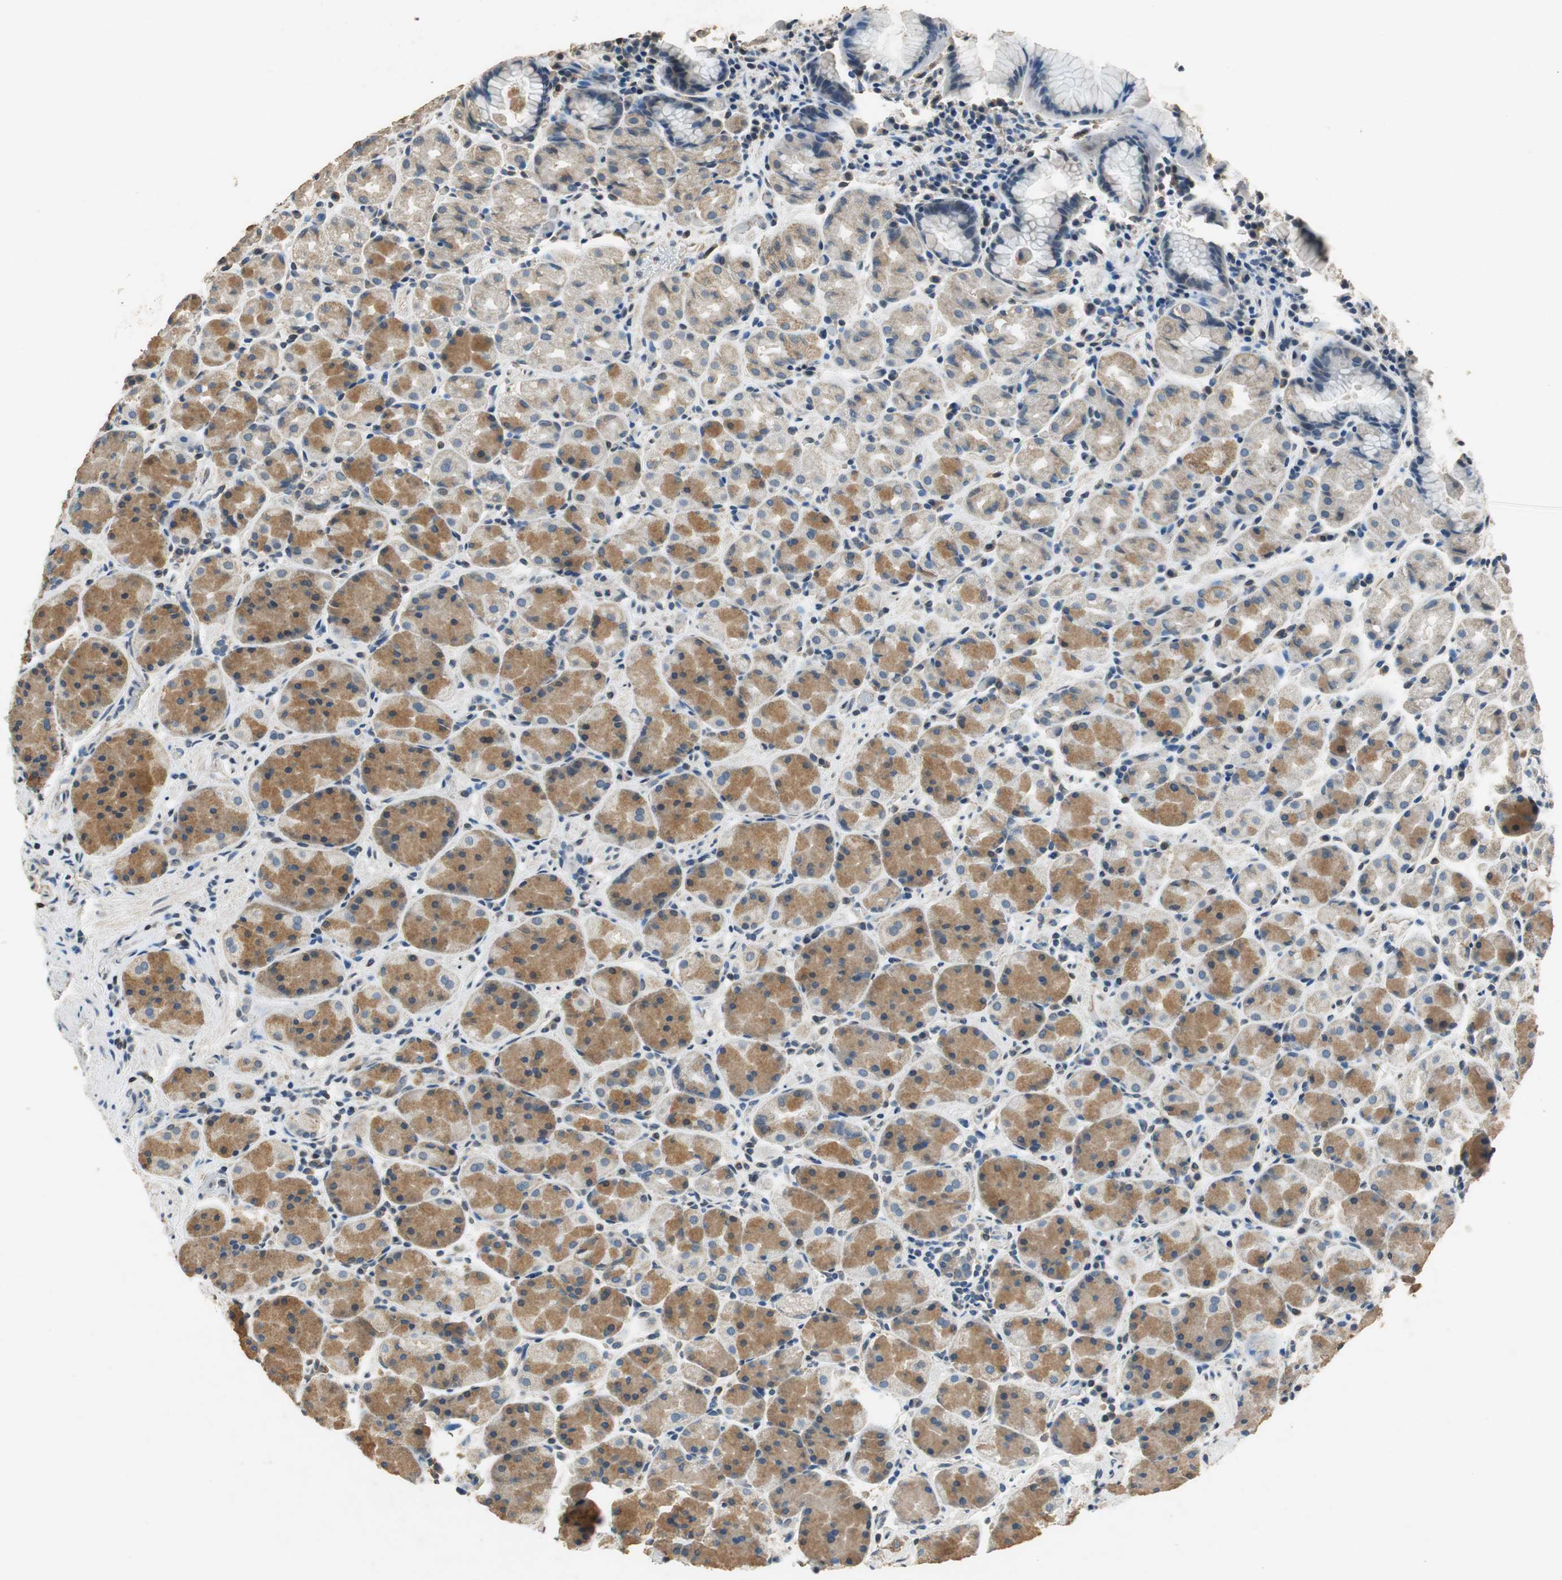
{"staining": {"intensity": "strong", "quantity": "25%-75%", "location": "cytoplasmic/membranous"}, "tissue": "stomach", "cell_type": "Glandular cells", "image_type": "normal", "snomed": [{"axis": "morphology", "description": "Normal tissue, NOS"}, {"axis": "topography", "description": "Stomach, lower"}], "caption": "A histopathology image of stomach stained for a protein exhibits strong cytoplasmic/membranous brown staining in glandular cells.", "gene": "ALDH4A1", "patient": {"sex": "male", "age": 56}}